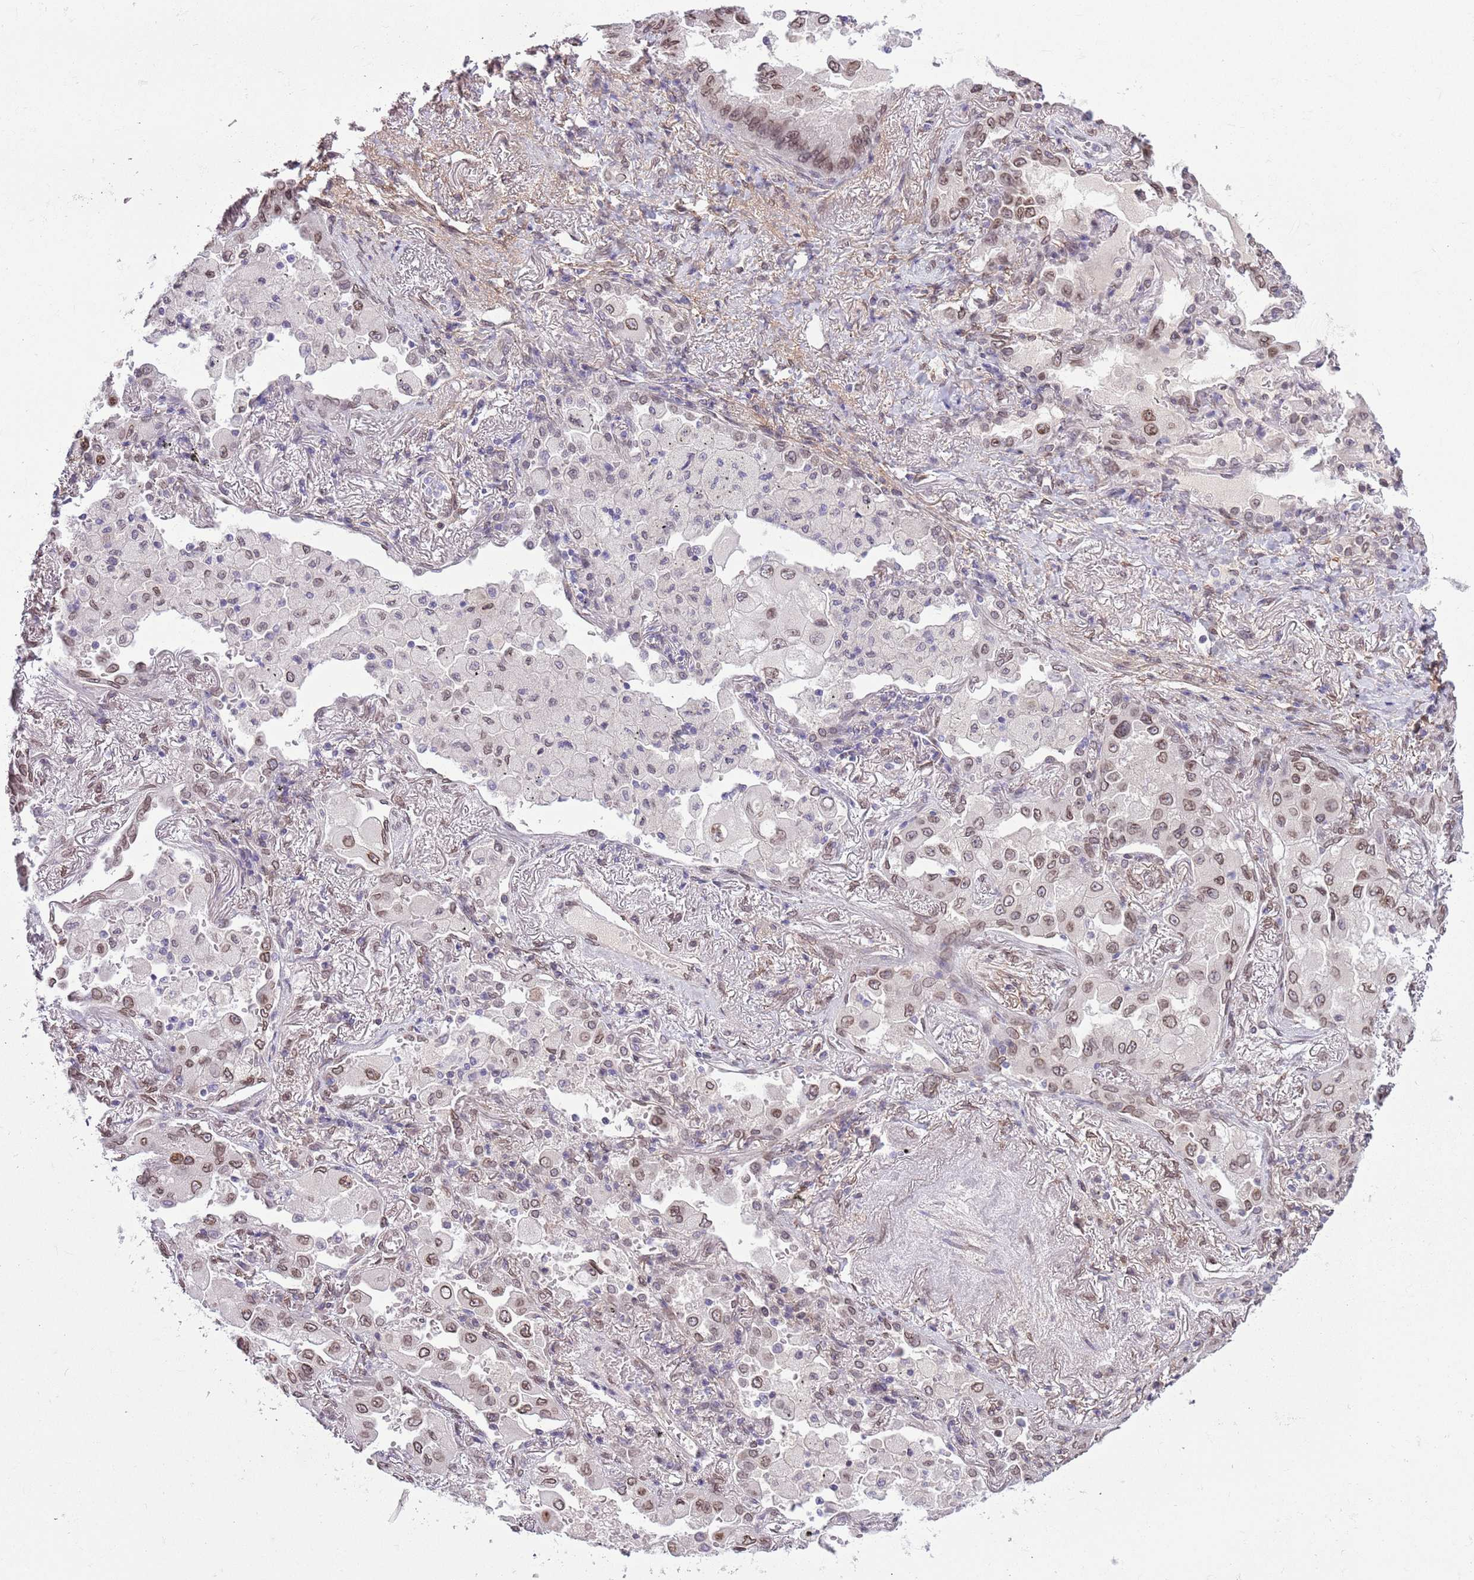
{"staining": {"intensity": "moderate", "quantity": "25%-75%", "location": "nuclear"}, "tissue": "lung cancer", "cell_type": "Tumor cells", "image_type": "cancer", "snomed": [{"axis": "morphology", "description": "Squamous cell carcinoma, NOS"}, {"axis": "topography", "description": "Lung"}], "caption": "Immunohistochemical staining of human squamous cell carcinoma (lung) shows medium levels of moderate nuclear expression in about 25%-75% of tumor cells.", "gene": "ZGLP1", "patient": {"sex": "male", "age": 74}}